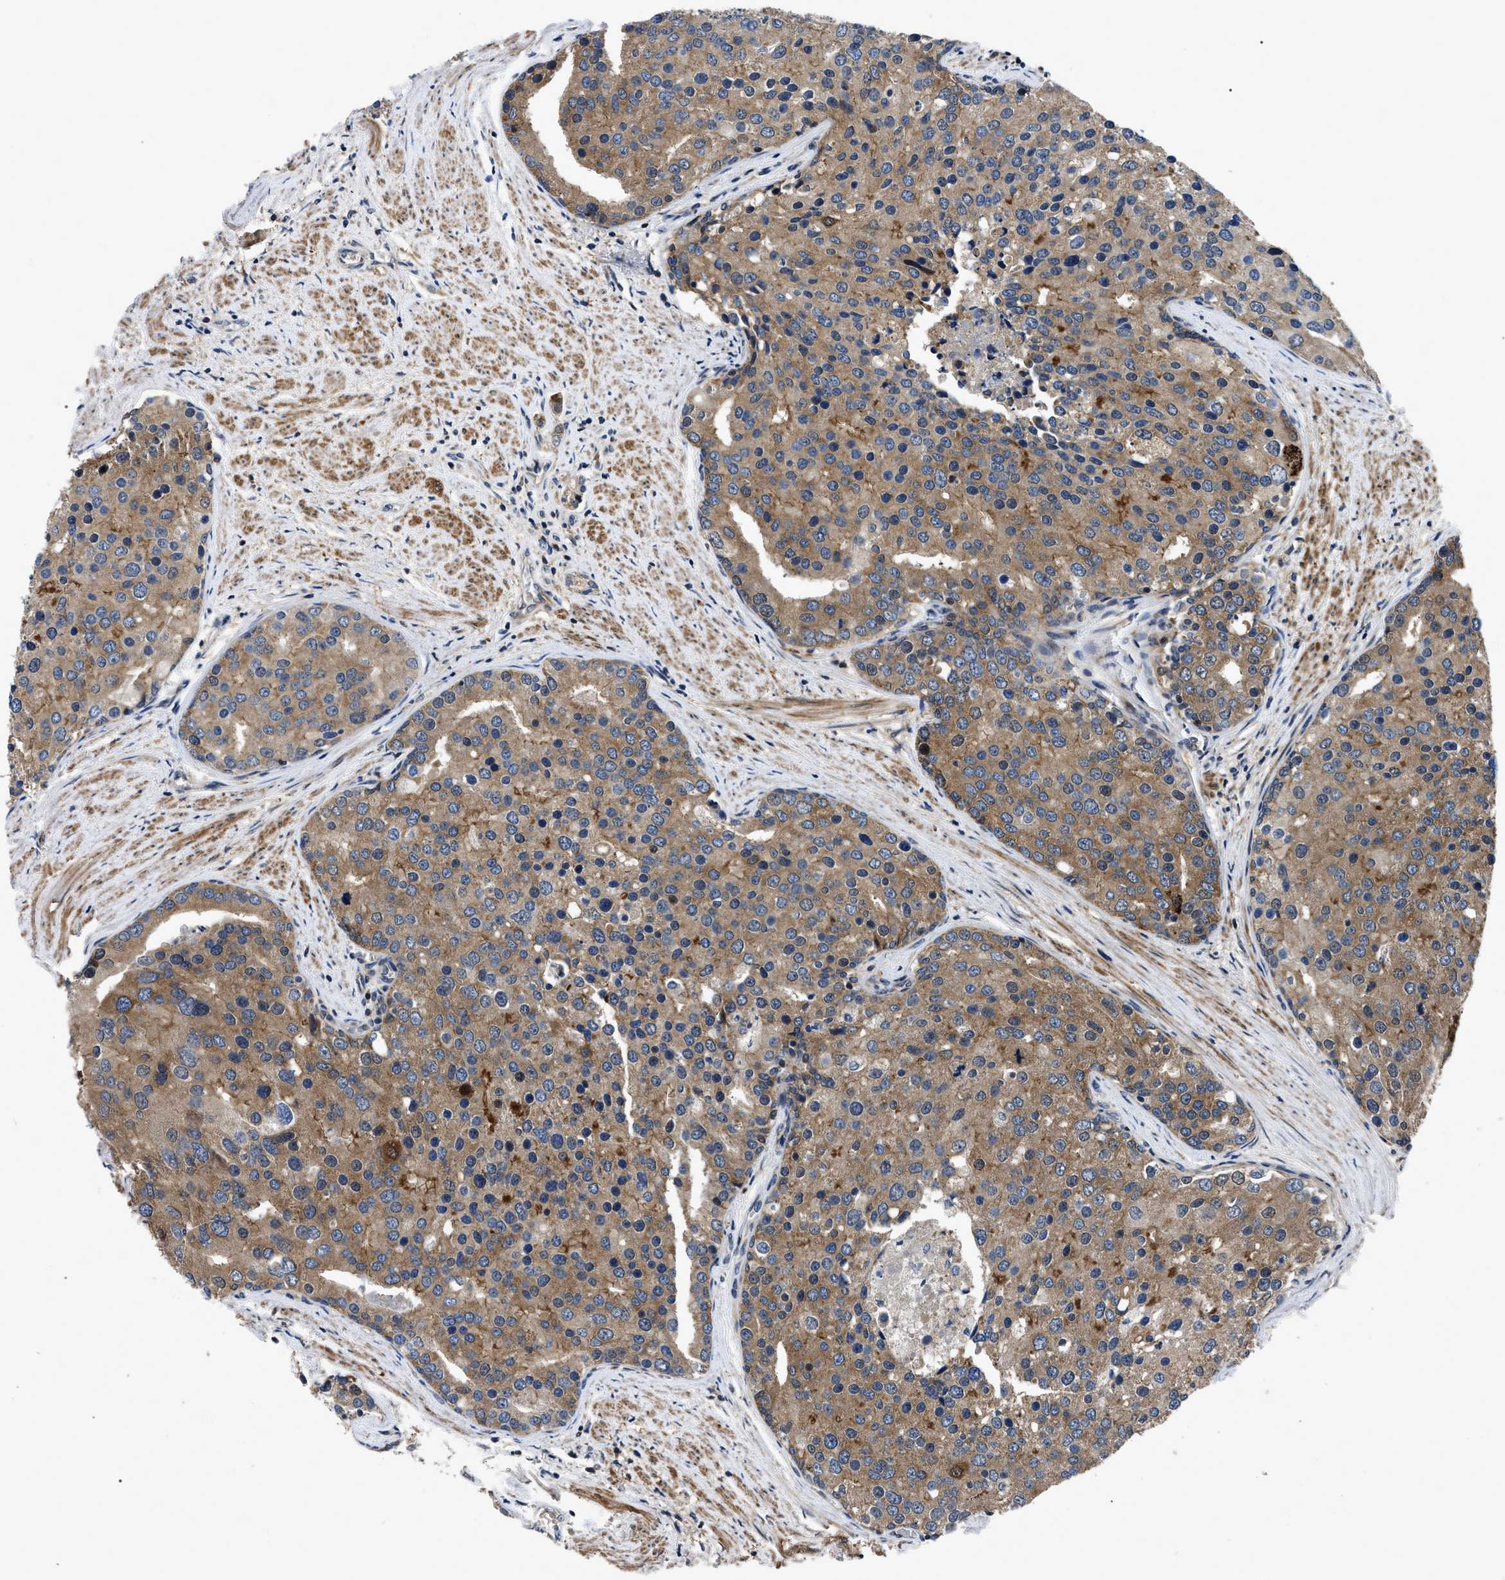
{"staining": {"intensity": "moderate", "quantity": ">75%", "location": "cytoplasmic/membranous"}, "tissue": "prostate cancer", "cell_type": "Tumor cells", "image_type": "cancer", "snomed": [{"axis": "morphology", "description": "Adenocarcinoma, High grade"}, {"axis": "topography", "description": "Prostate"}], "caption": "This histopathology image exhibits prostate cancer (adenocarcinoma (high-grade)) stained with immunohistochemistry to label a protein in brown. The cytoplasmic/membranous of tumor cells show moderate positivity for the protein. Nuclei are counter-stained blue.", "gene": "PPWD1", "patient": {"sex": "male", "age": 50}}